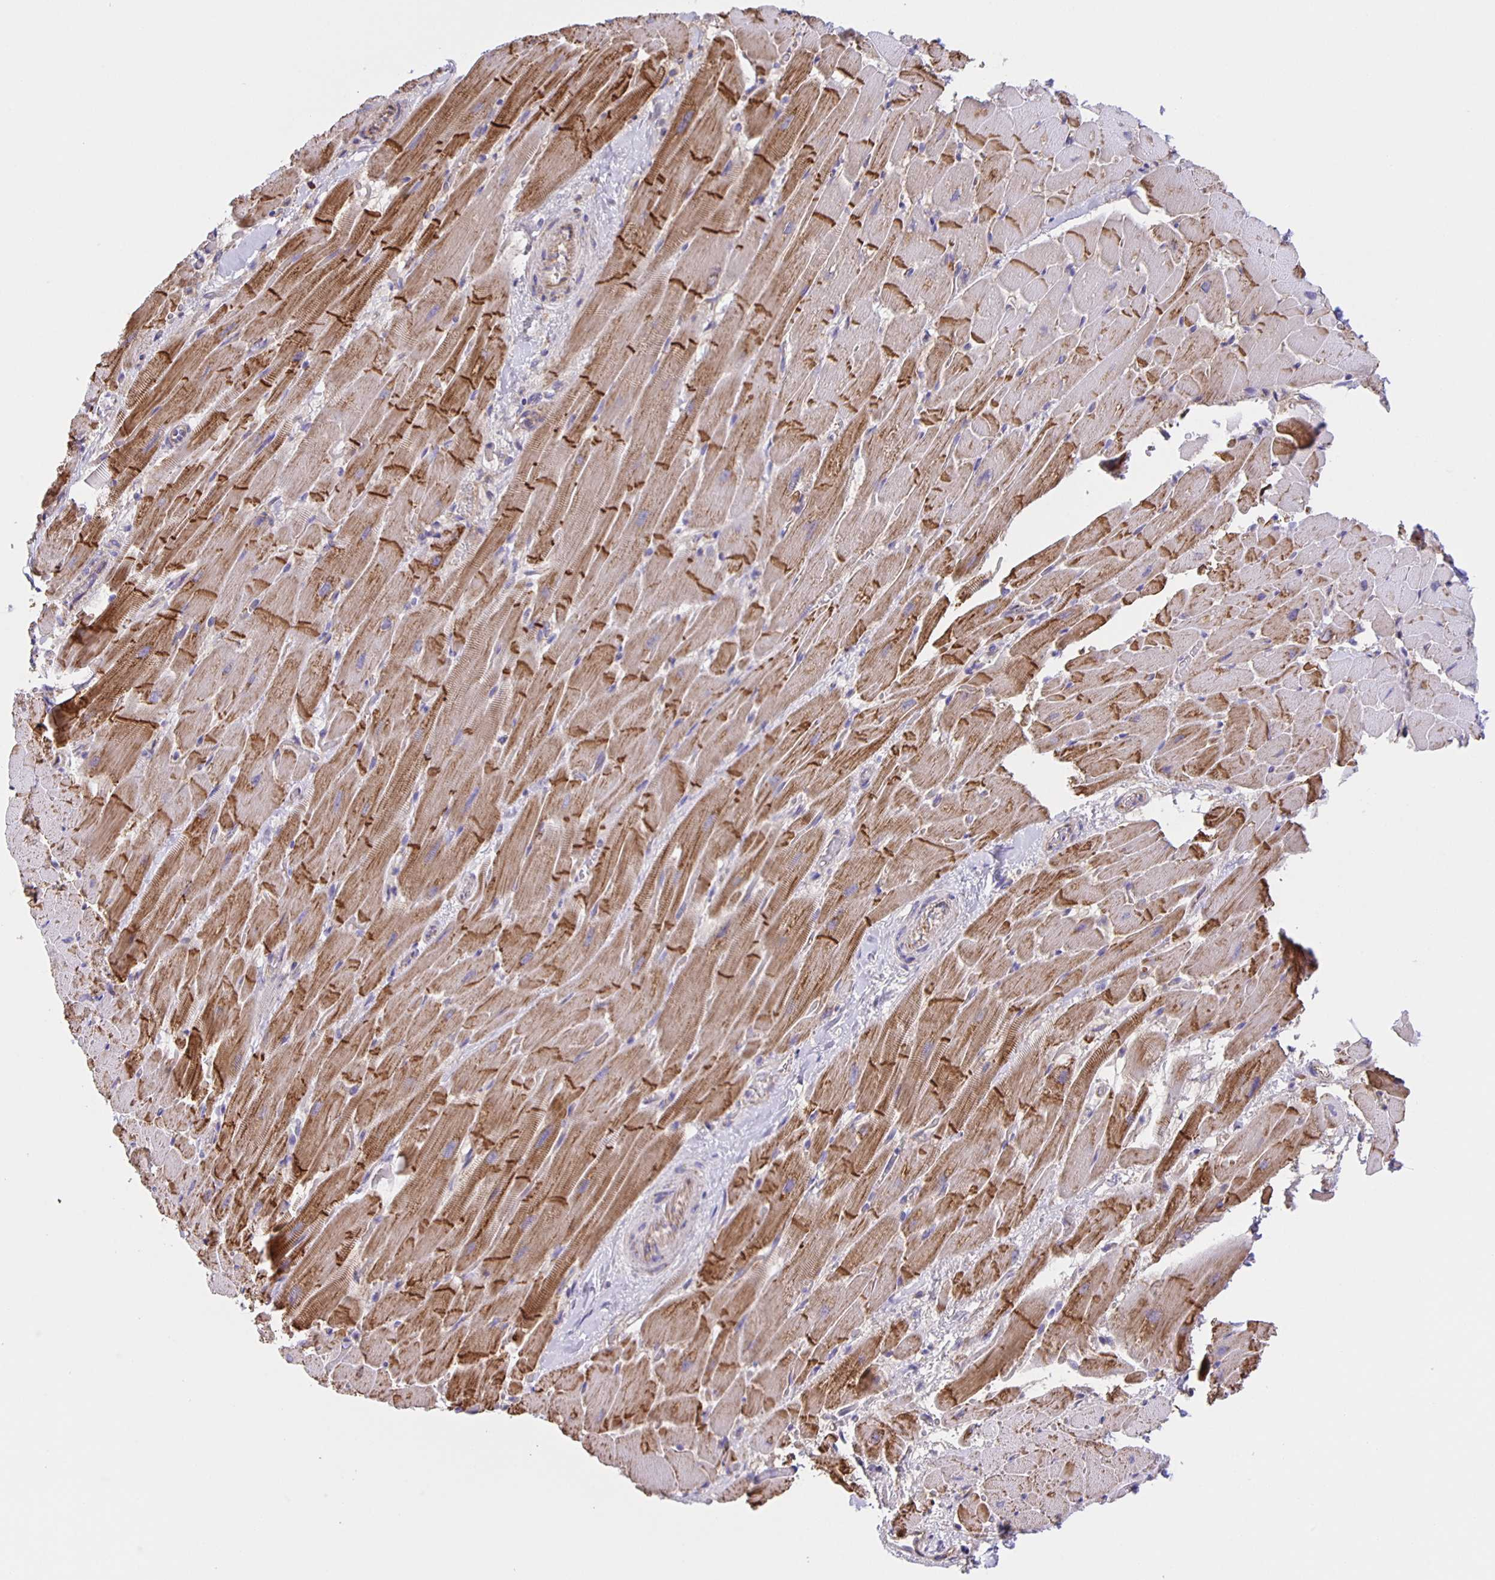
{"staining": {"intensity": "strong", "quantity": ">75%", "location": "cytoplasmic/membranous"}, "tissue": "heart muscle", "cell_type": "Cardiomyocytes", "image_type": "normal", "snomed": [{"axis": "morphology", "description": "Normal tissue, NOS"}, {"axis": "topography", "description": "Heart"}], "caption": "Immunohistochemistry (IHC) (DAB) staining of benign human heart muscle exhibits strong cytoplasmic/membranous protein positivity in approximately >75% of cardiomyocytes.", "gene": "JMJD4", "patient": {"sex": "male", "age": 37}}